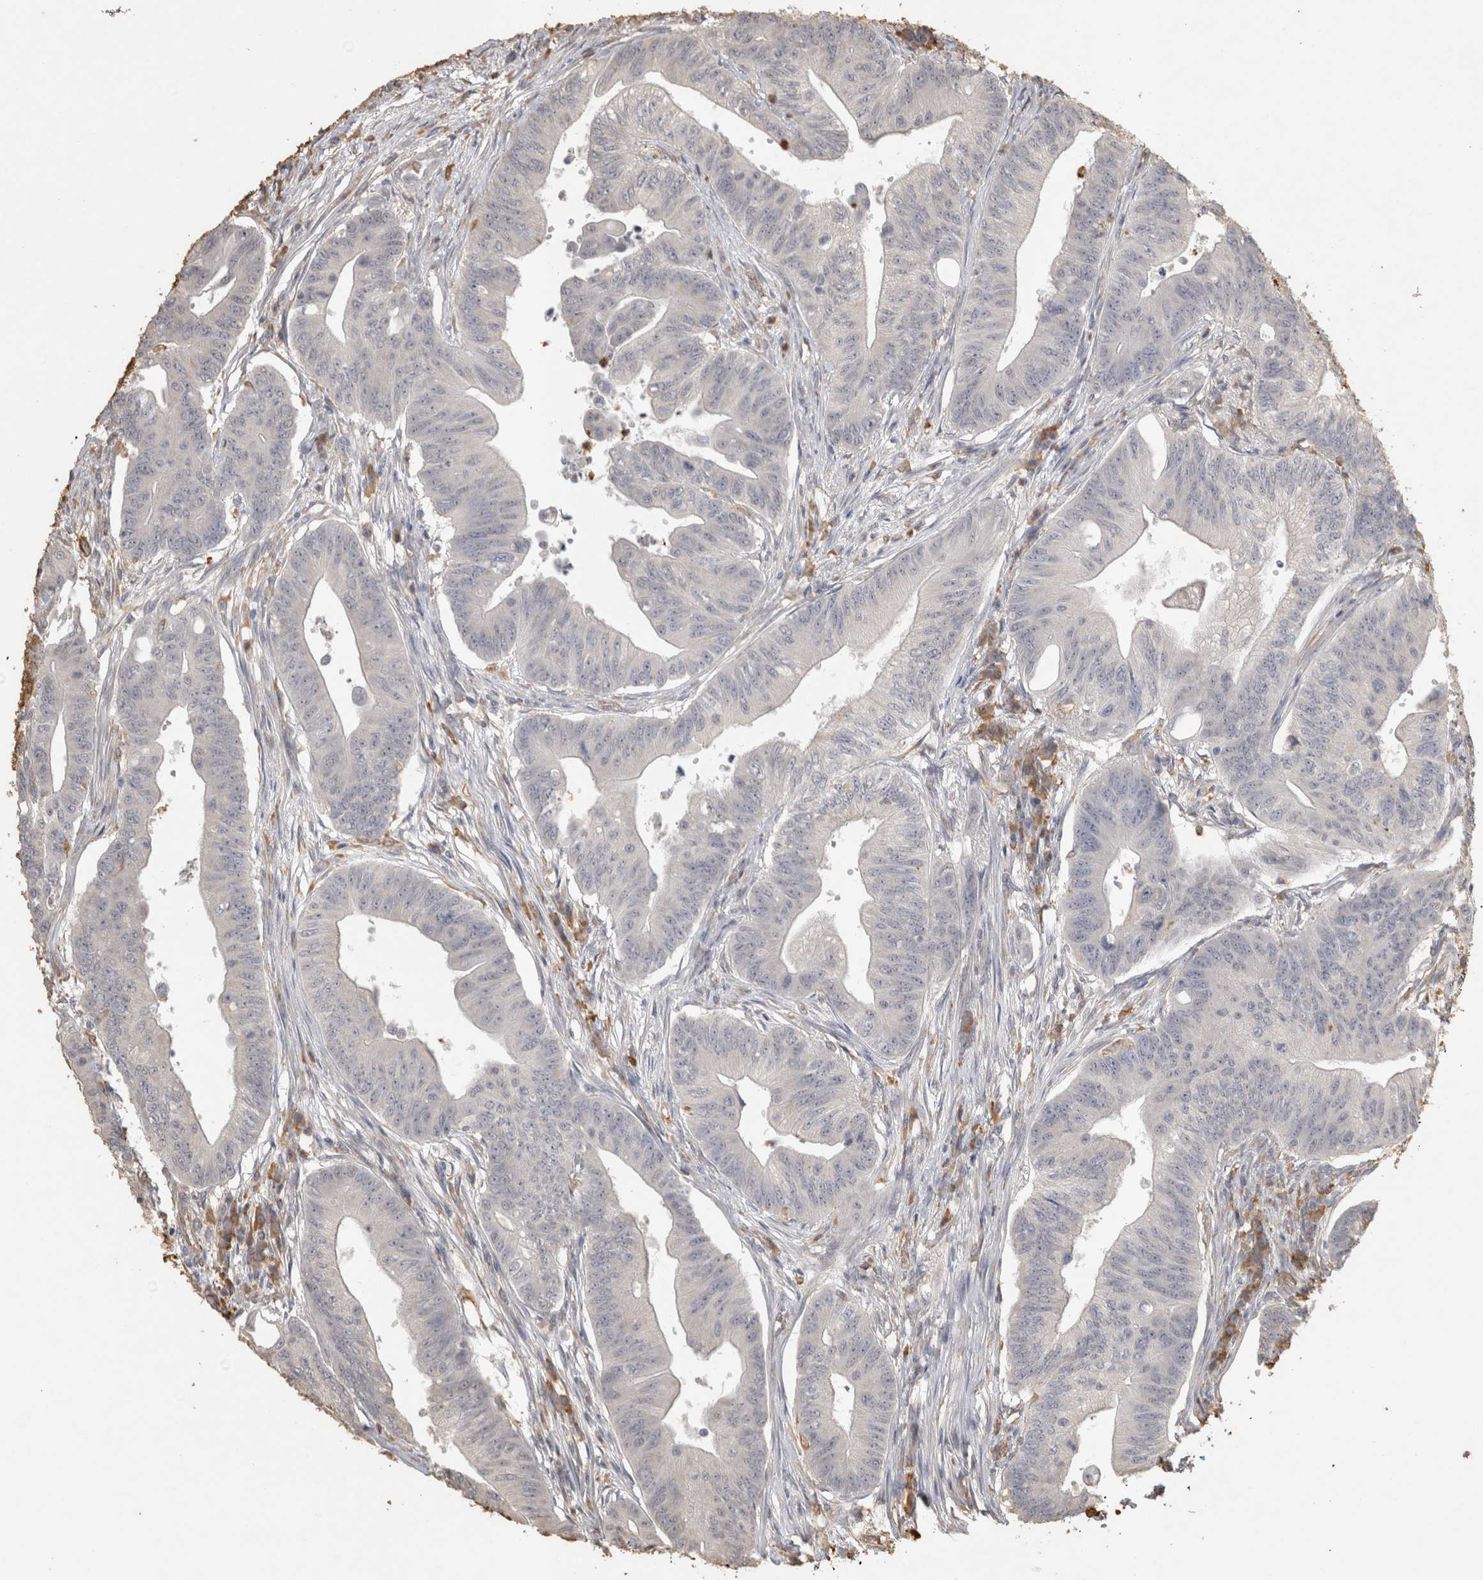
{"staining": {"intensity": "negative", "quantity": "none", "location": "none"}, "tissue": "colorectal cancer", "cell_type": "Tumor cells", "image_type": "cancer", "snomed": [{"axis": "morphology", "description": "Adenoma, NOS"}, {"axis": "morphology", "description": "Adenocarcinoma, NOS"}, {"axis": "topography", "description": "Colon"}], "caption": "DAB immunohistochemical staining of human colorectal cancer (adenocarcinoma) demonstrates no significant expression in tumor cells.", "gene": "REPS2", "patient": {"sex": "male", "age": 79}}